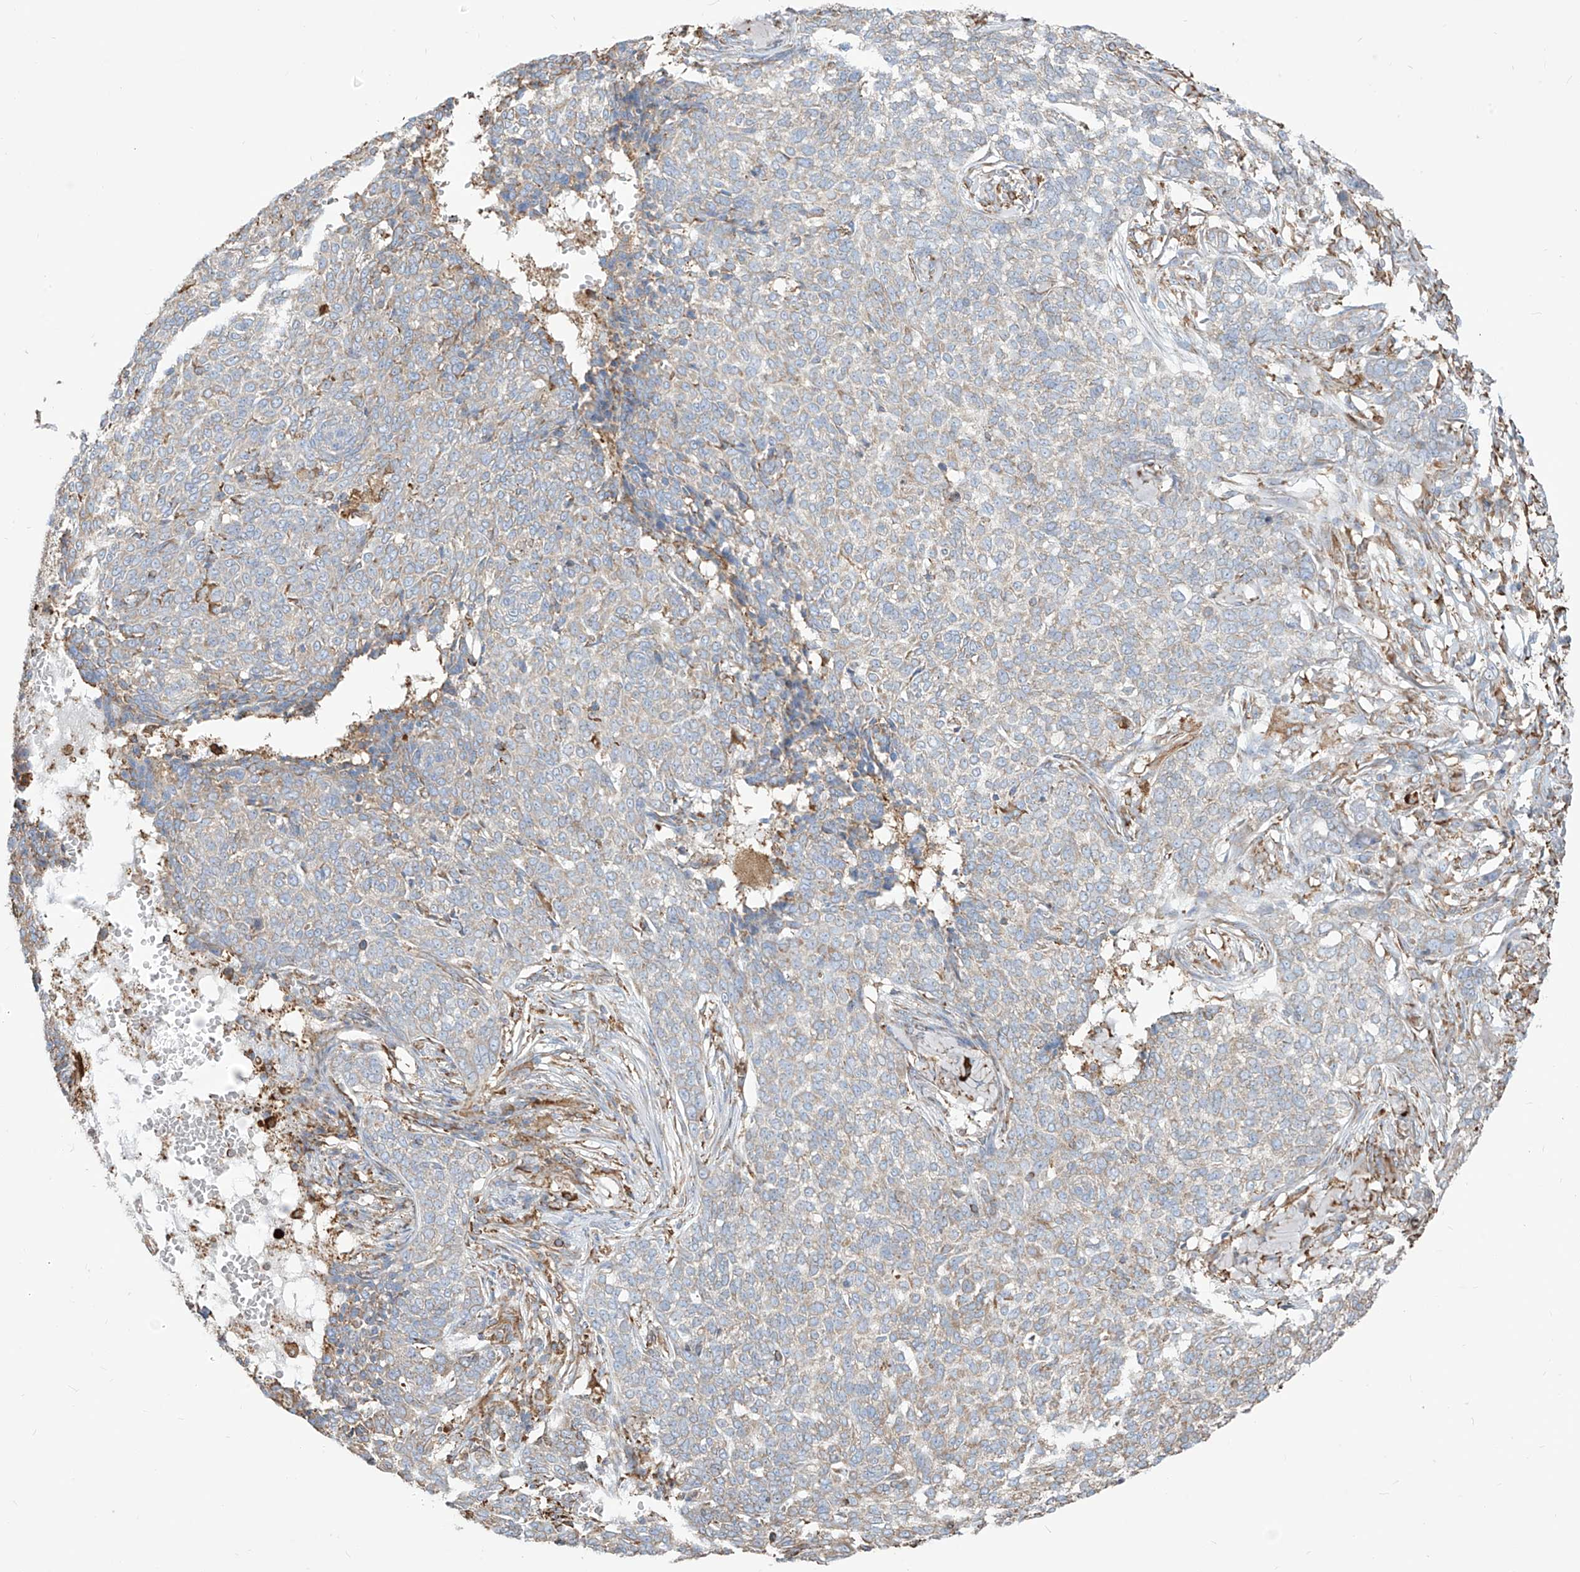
{"staining": {"intensity": "negative", "quantity": "none", "location": "none"}, "tissue": "skin cancer", "cell_type": "Tumor cells", "image_type": "cancer", "snomed": [{"axis": "morphology", "description": "Basal cell carcinoma"}, {"axis": "topography", "description": "Skin"}], "caption": "A histopathology image of skin cancer (basal cell carcinoma) stained for a protein exhibits no brown staining in tumor cells.", "gene": "PDIA6", "patient": {"sex": "male", "age": 85}}